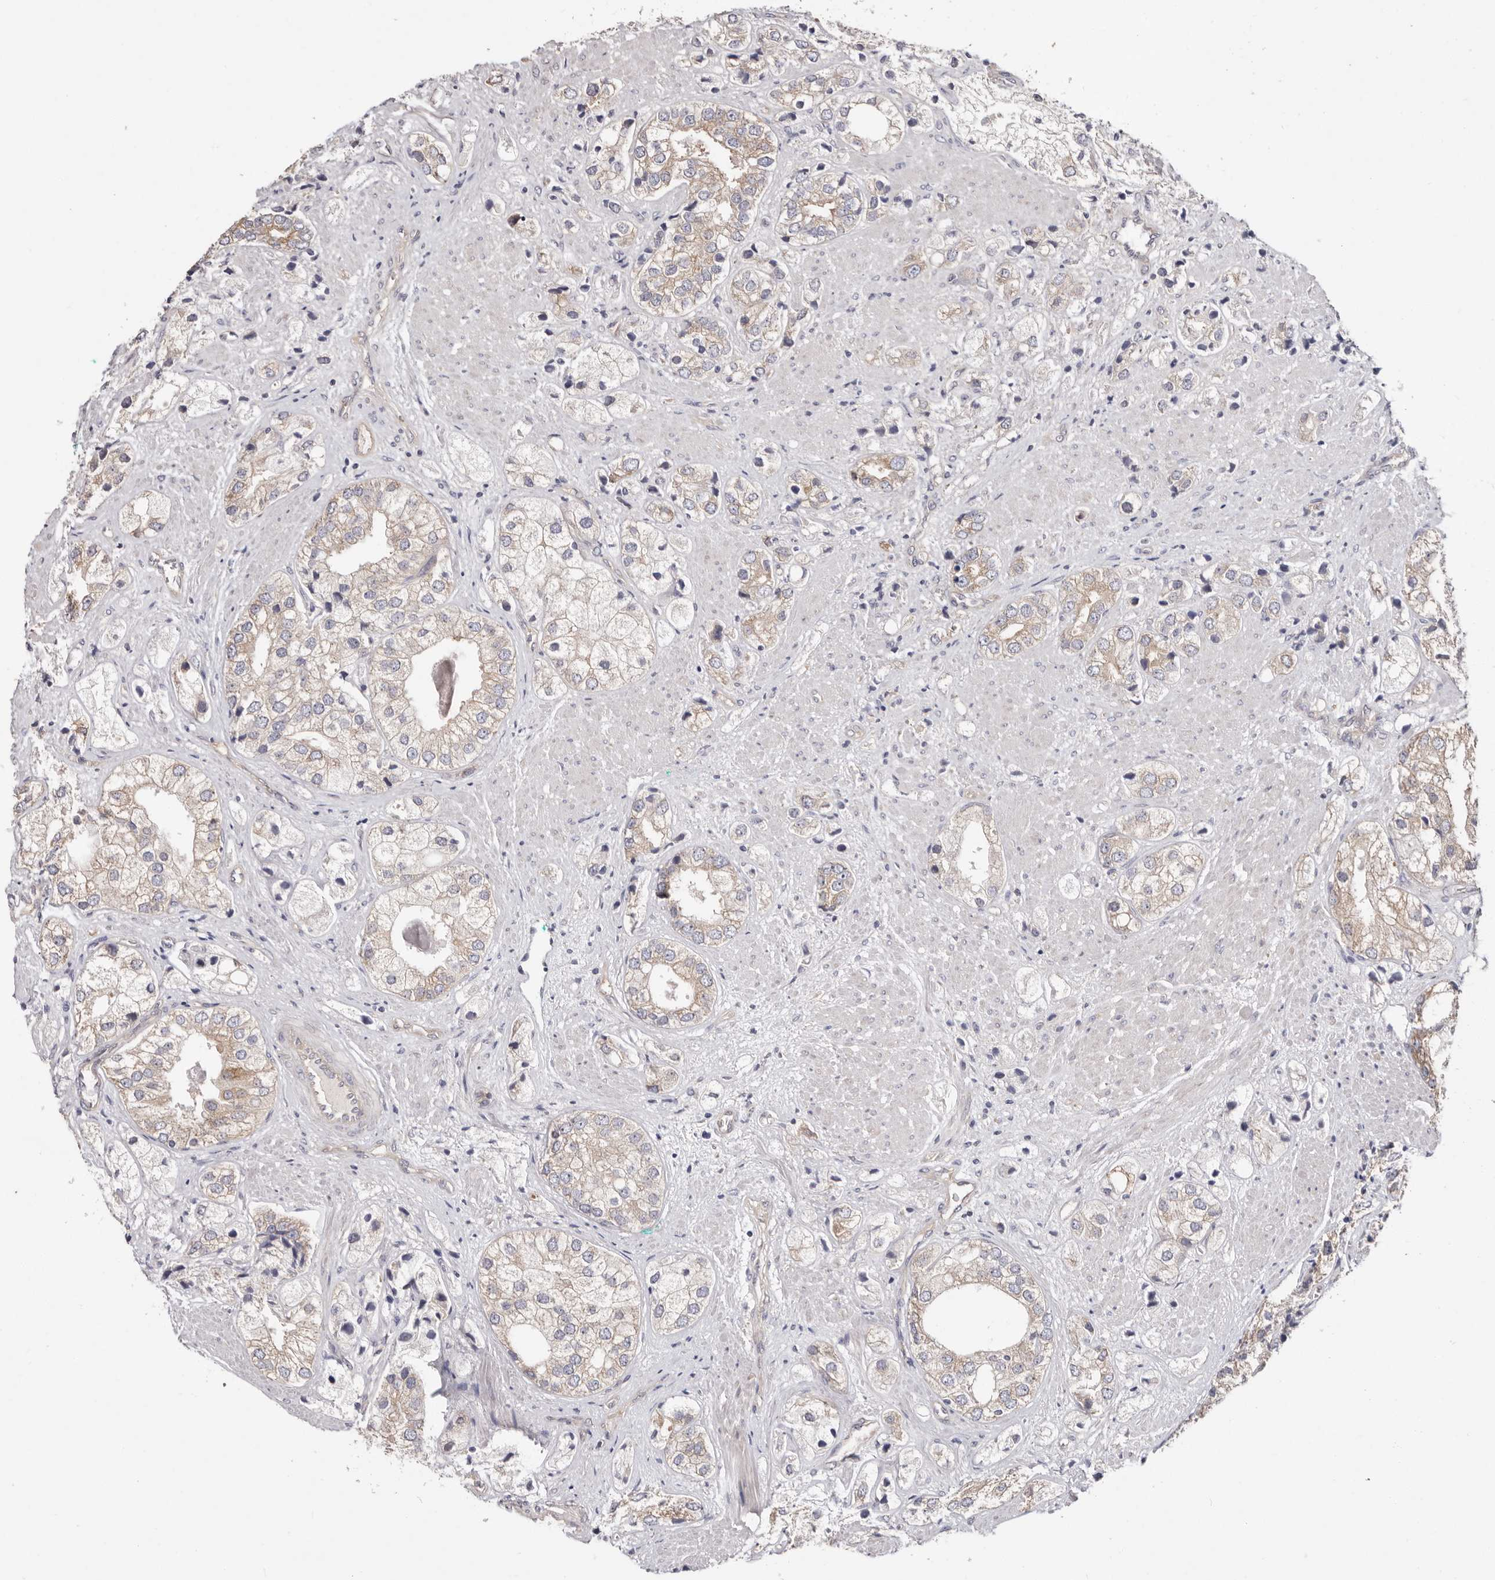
{"staining": {"intensity": "weak", "quantity": "25%-75%", "location": "cytoplasmic/membranous"}, "tissue": "prostate cancer", "cell_type": "Tumor cells", "image_type": "cancer", "snomed": [{"axis": "morphology", "description": "Adenocarcinoma, High grade"}, {"axis": "topography", "description": "Prostate"}], "caption": "Protein expression analysis of prostate cancer demonstrates weak cytoplasmic/membranous staining in about 25%-75% of tumor cells.", "gene": "FAM167B", "patient": {"sex": "male", "age": 50}}